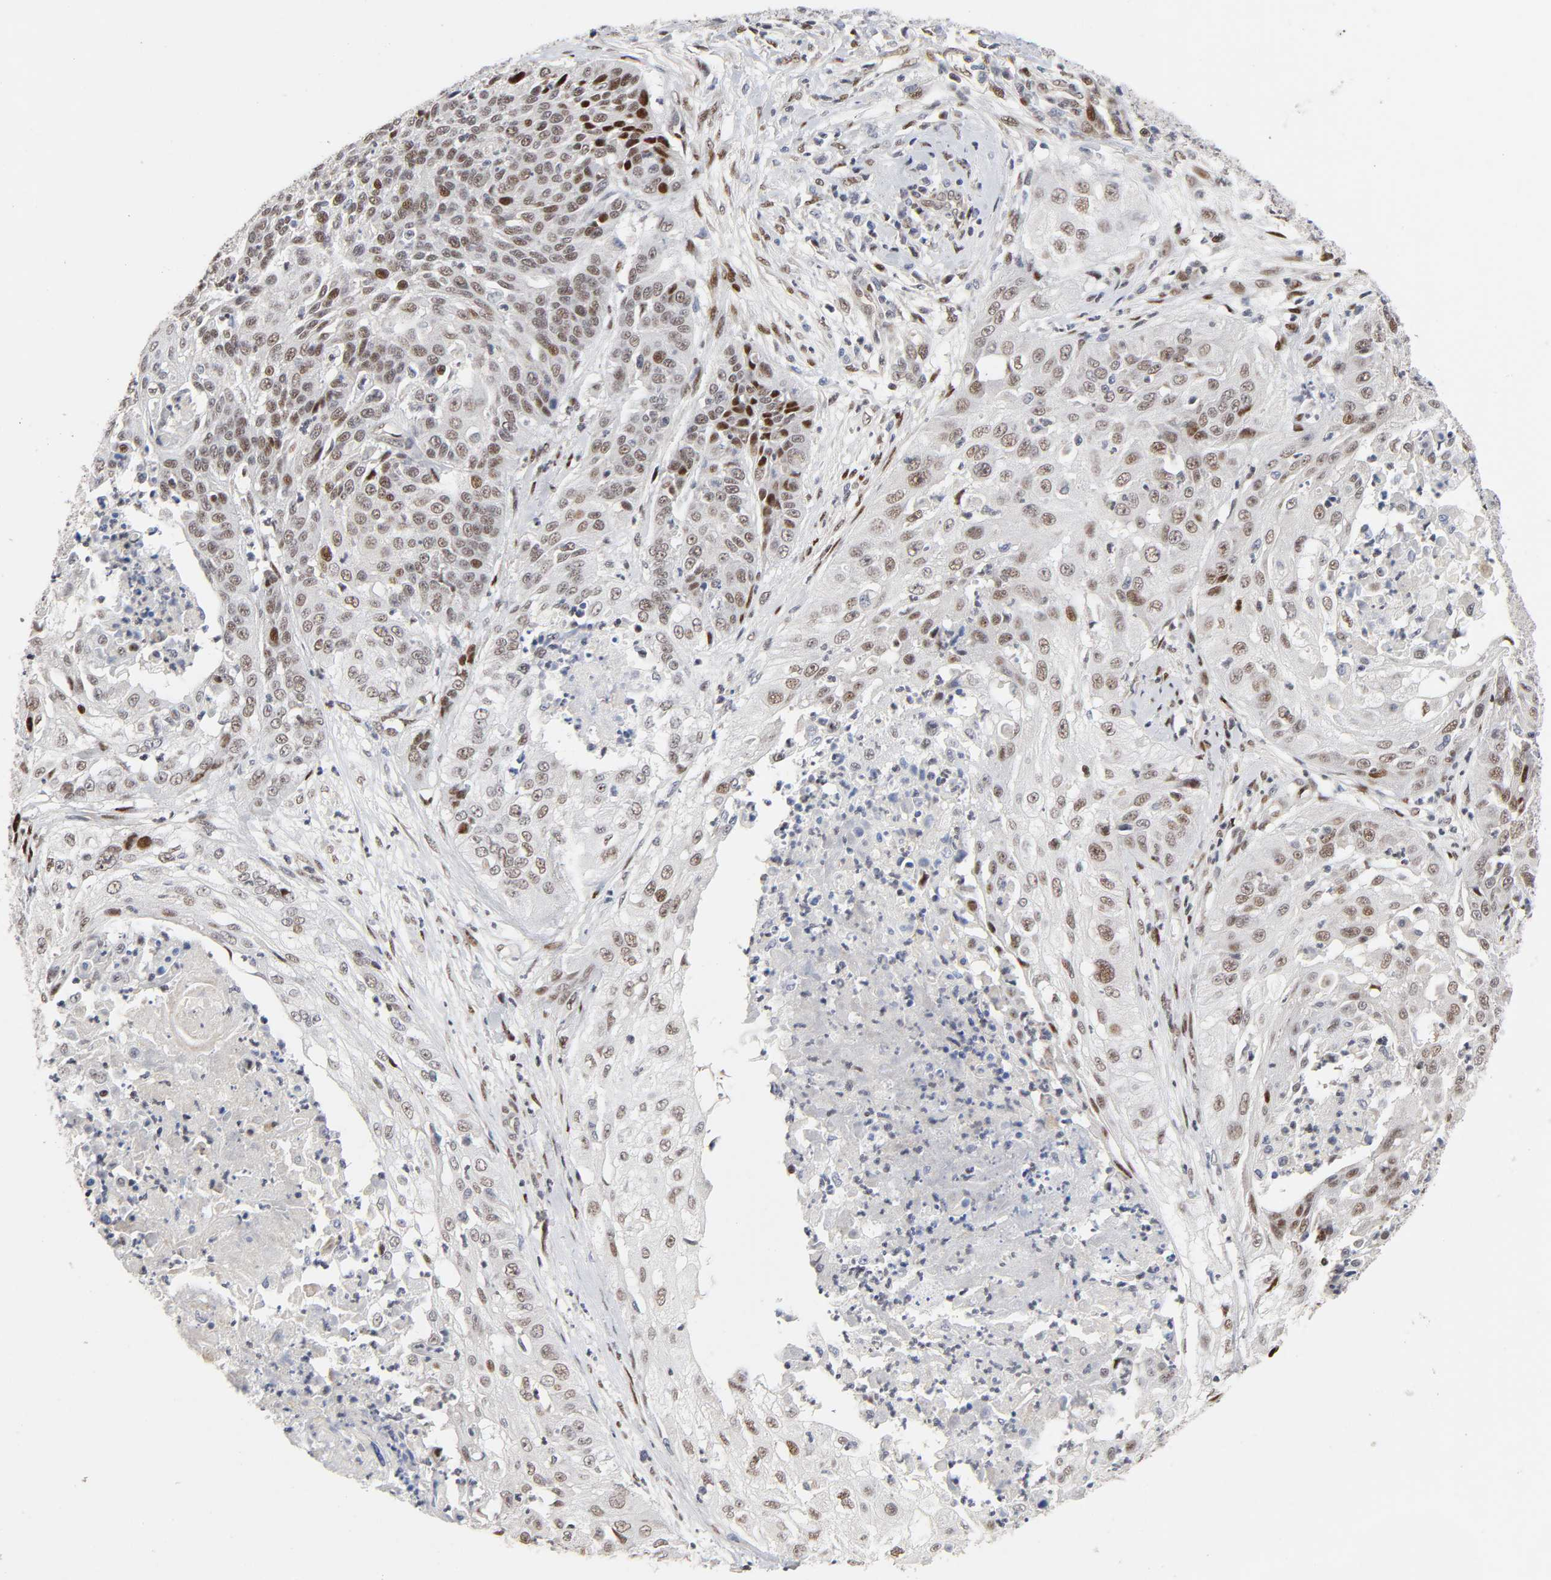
{"staining": {"intensity": "weak", "quantity": ">75%", "location": "nuclear"}, "tissue": "cervical cancer", "cell_type": "Tumor cells", "image_type": "cancer", "snomed": [{"axis": "morphology", "description": "Squamous cell carcinoma, NOS"}, {"axis": "topography", "description": "Cervix"}], "caption": "High-magnification brightfield microscopy of cervical cancer (squamous cell carcinoma) stained with DAB (brown) and counterstained with hematoxylin (blue). tumor cells exhibit weak nuclear staining is appreciated in approximately>75% of cells.", "gene": "STK38", "patient": {"sex": "female", "age": 64}}